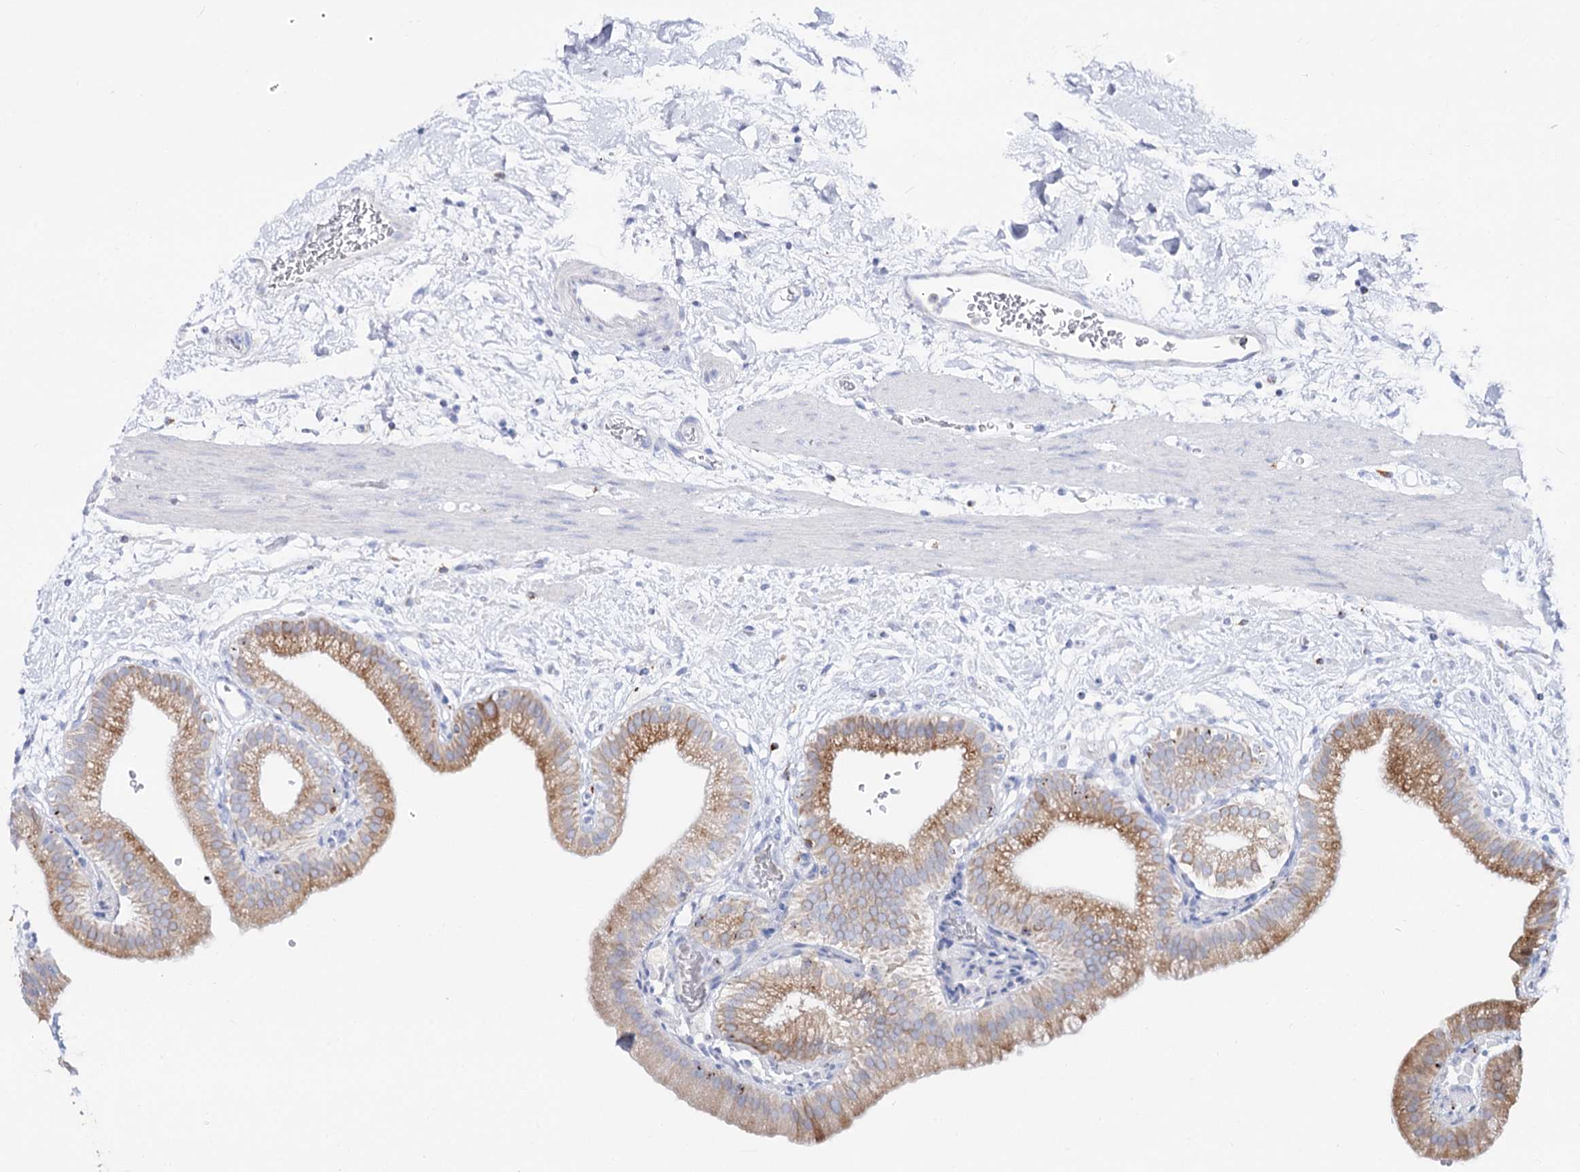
{"staining": {"intensity": "moderate", "quantity": ">75%", "location": "cytoplasmic/membranous"}, "tissue": "gallbladder", "cell_type": "Glandular cells", "image_type": "normal", "snomed": [{"axis": "morphology", "description": "Normal tissue, NOS"}, {"axis": "topography", "description": "Gallbladder"}], "caption": "DAB immunohistochemical staining of unremarkable human gallbladder reveals moderate cytoplasmic/membranous protein expression in about >75% of glandular cells.", "gene": "SLC3A1", "patient": {"sex": "male", "age": 55}}